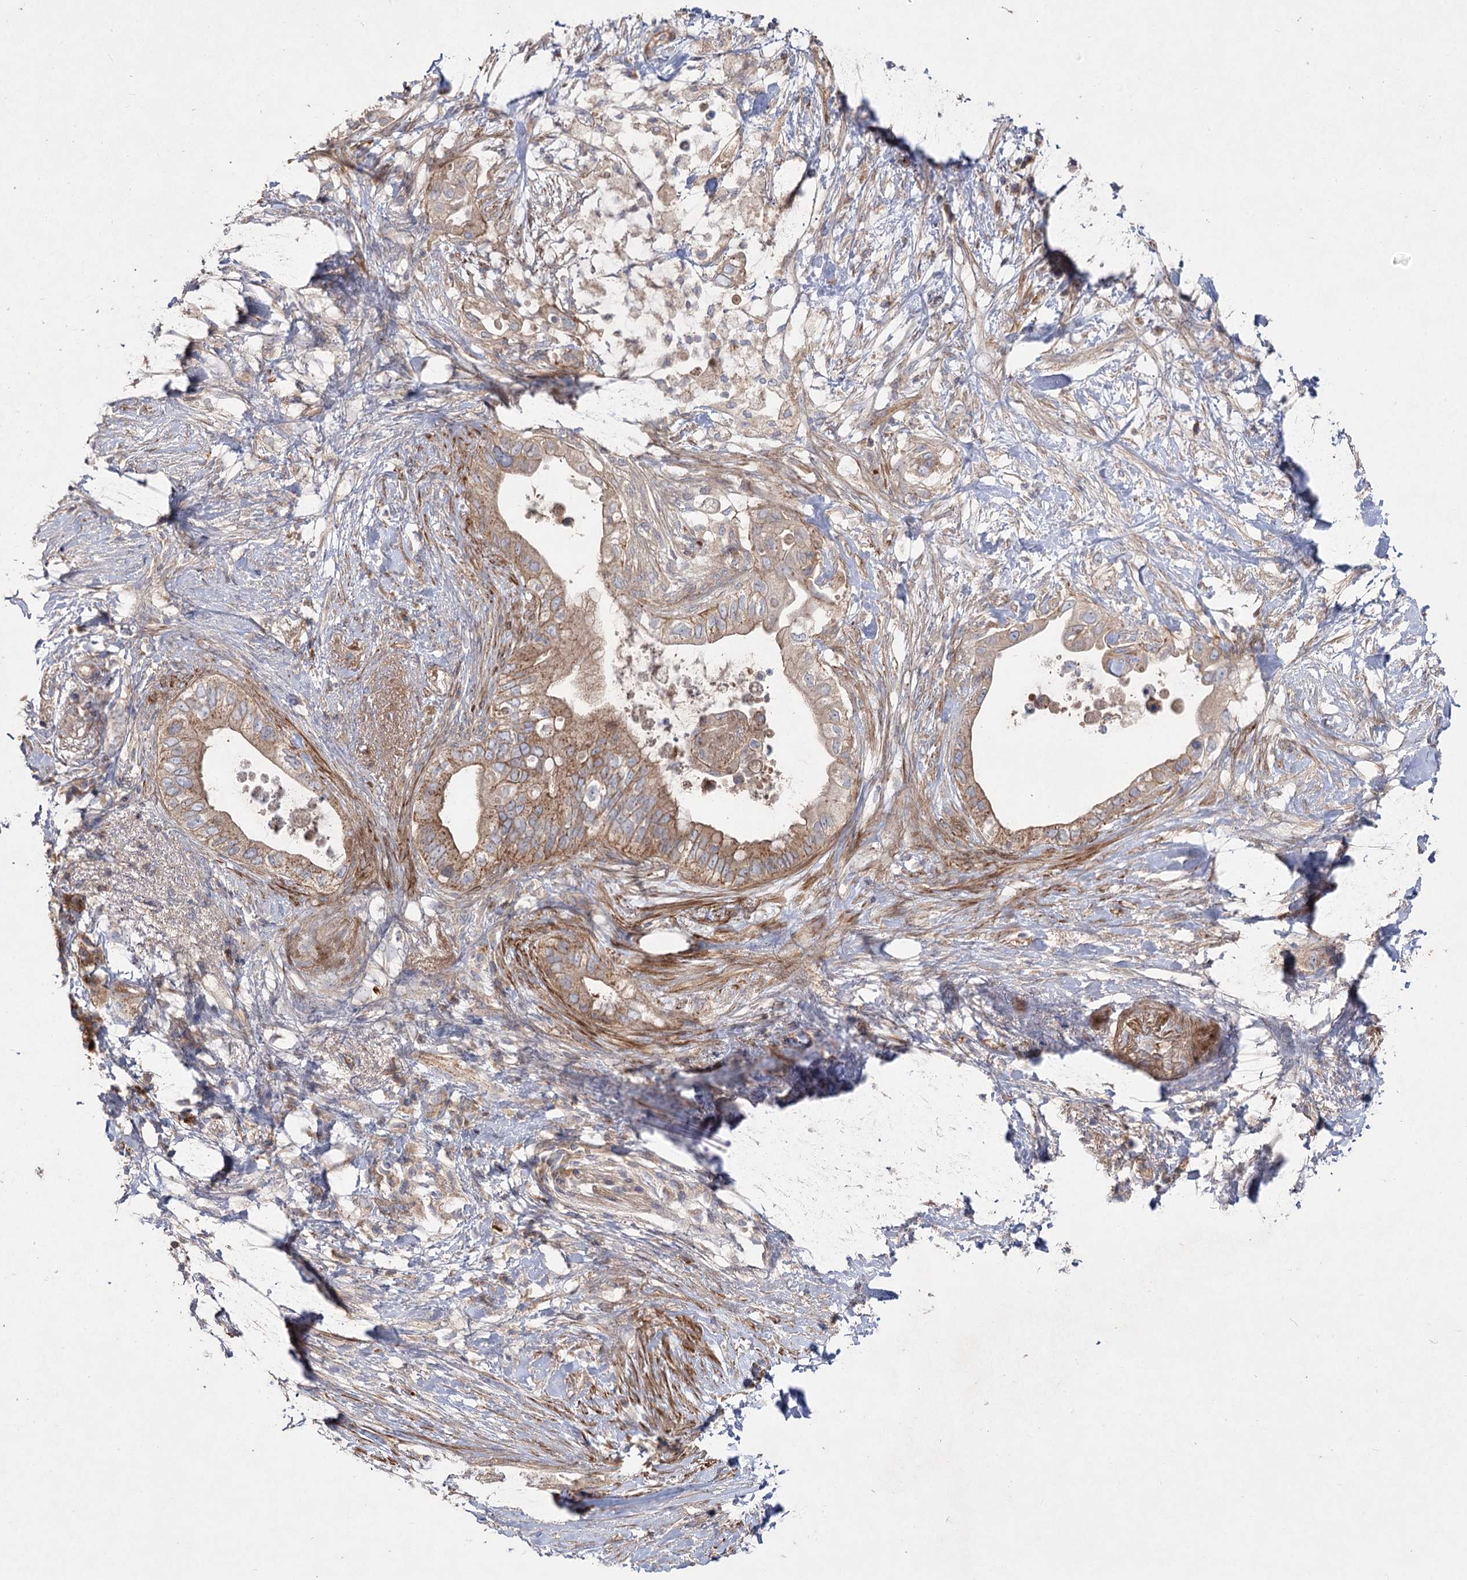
{"staining": {"intensity": "moderate", "quantity": ">75%", "location": "cytoplasmic/membranous"}, "tissue": "pancreatic cancer", "cell_type": "Tumor cells", "image_type": "cancer", "snomed": [{"axis": "morphology", "description": "Adenocarcinoma, NOS"}, {"axis": "topography", "description": "Pancreas"}], "caption": "Protein analysis of pancreatic cancer tissue demonstrates moderate cytoplasmic/membranous positivity in about >75% of tumor cells.", "gene": "KIAA0825", "patient": {"sex": "female", "age": 56}}